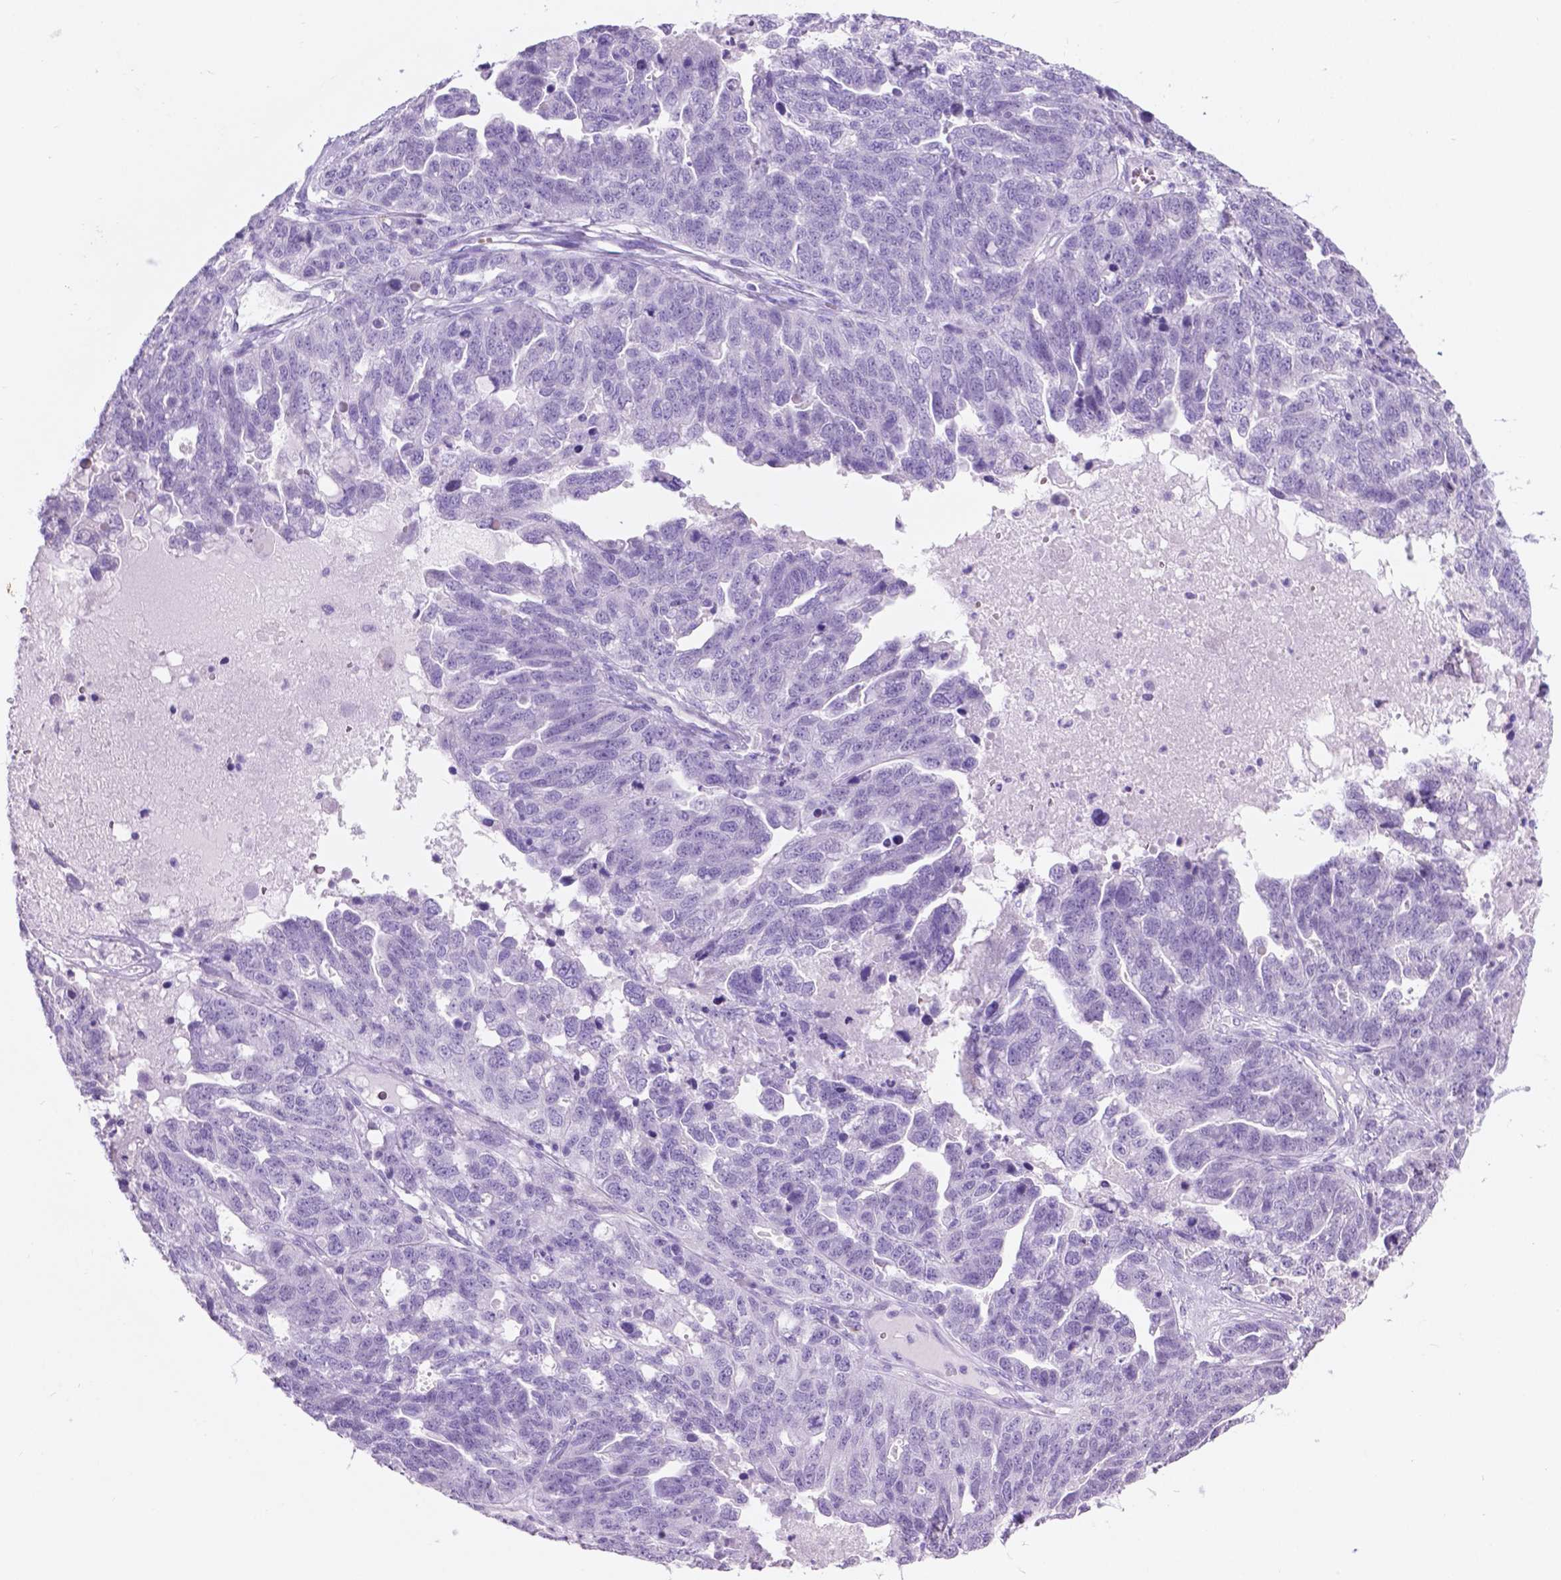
{"staining": {"intensity": "negative", "quantity": "none", "location": "none"}, "tissue": "ovarian cancer", "cell_type": "Tumor cells", "image_type": "cancer", "snomed": [{"axis": "morphology", "description": "Cystadenocarcinoma, serous, NOS"}, {"axis": "topography", "description": "Ovary"}], "caption": "This is an immunohistochemistry (IHC) photomicrograph of ovarian serous cystadenocarcinoma. There is no staining in tumor cells.", "gene": "GRIN2B", "patient": {"sex": "female", "age": 71}}